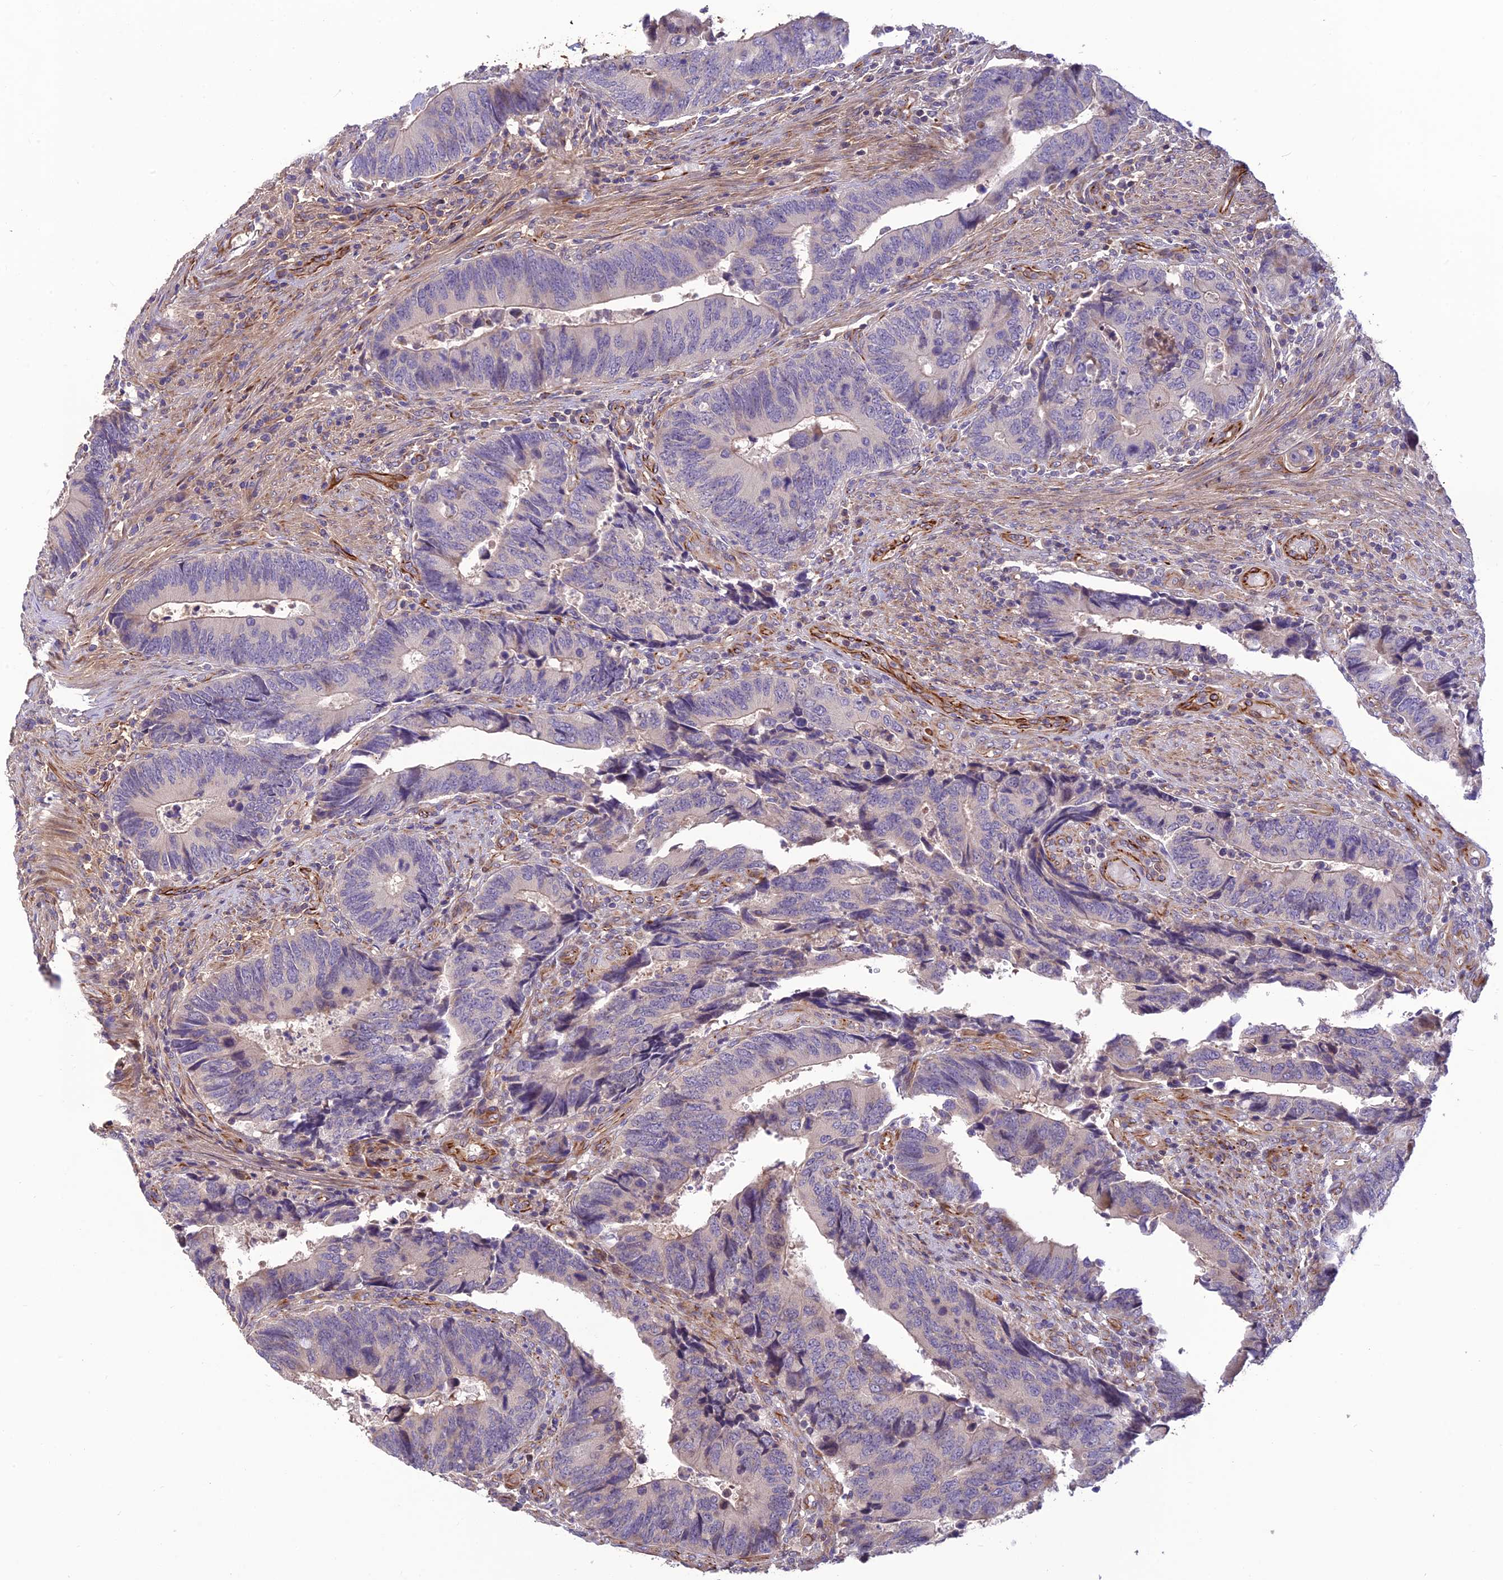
{"staining": {"intensity": "negative", "quantity": "none", "location": "none"}, "tissue": "colorectal cancer", "cell_type": "Tumor cells", "image_type": "cancer", "snomed": [{"axis": "morphology", "description": "Adenocarcinoma, NOS"}, {"axis": "topography", "description": "Colon"}], "caption": "Human colorectal cancer stained for a protein using immunohistochemistry (IHC) displays no positivity in tumor cells.", "gene": "ST8SIA5", "patient": {"sex": "male", "age": 87}}